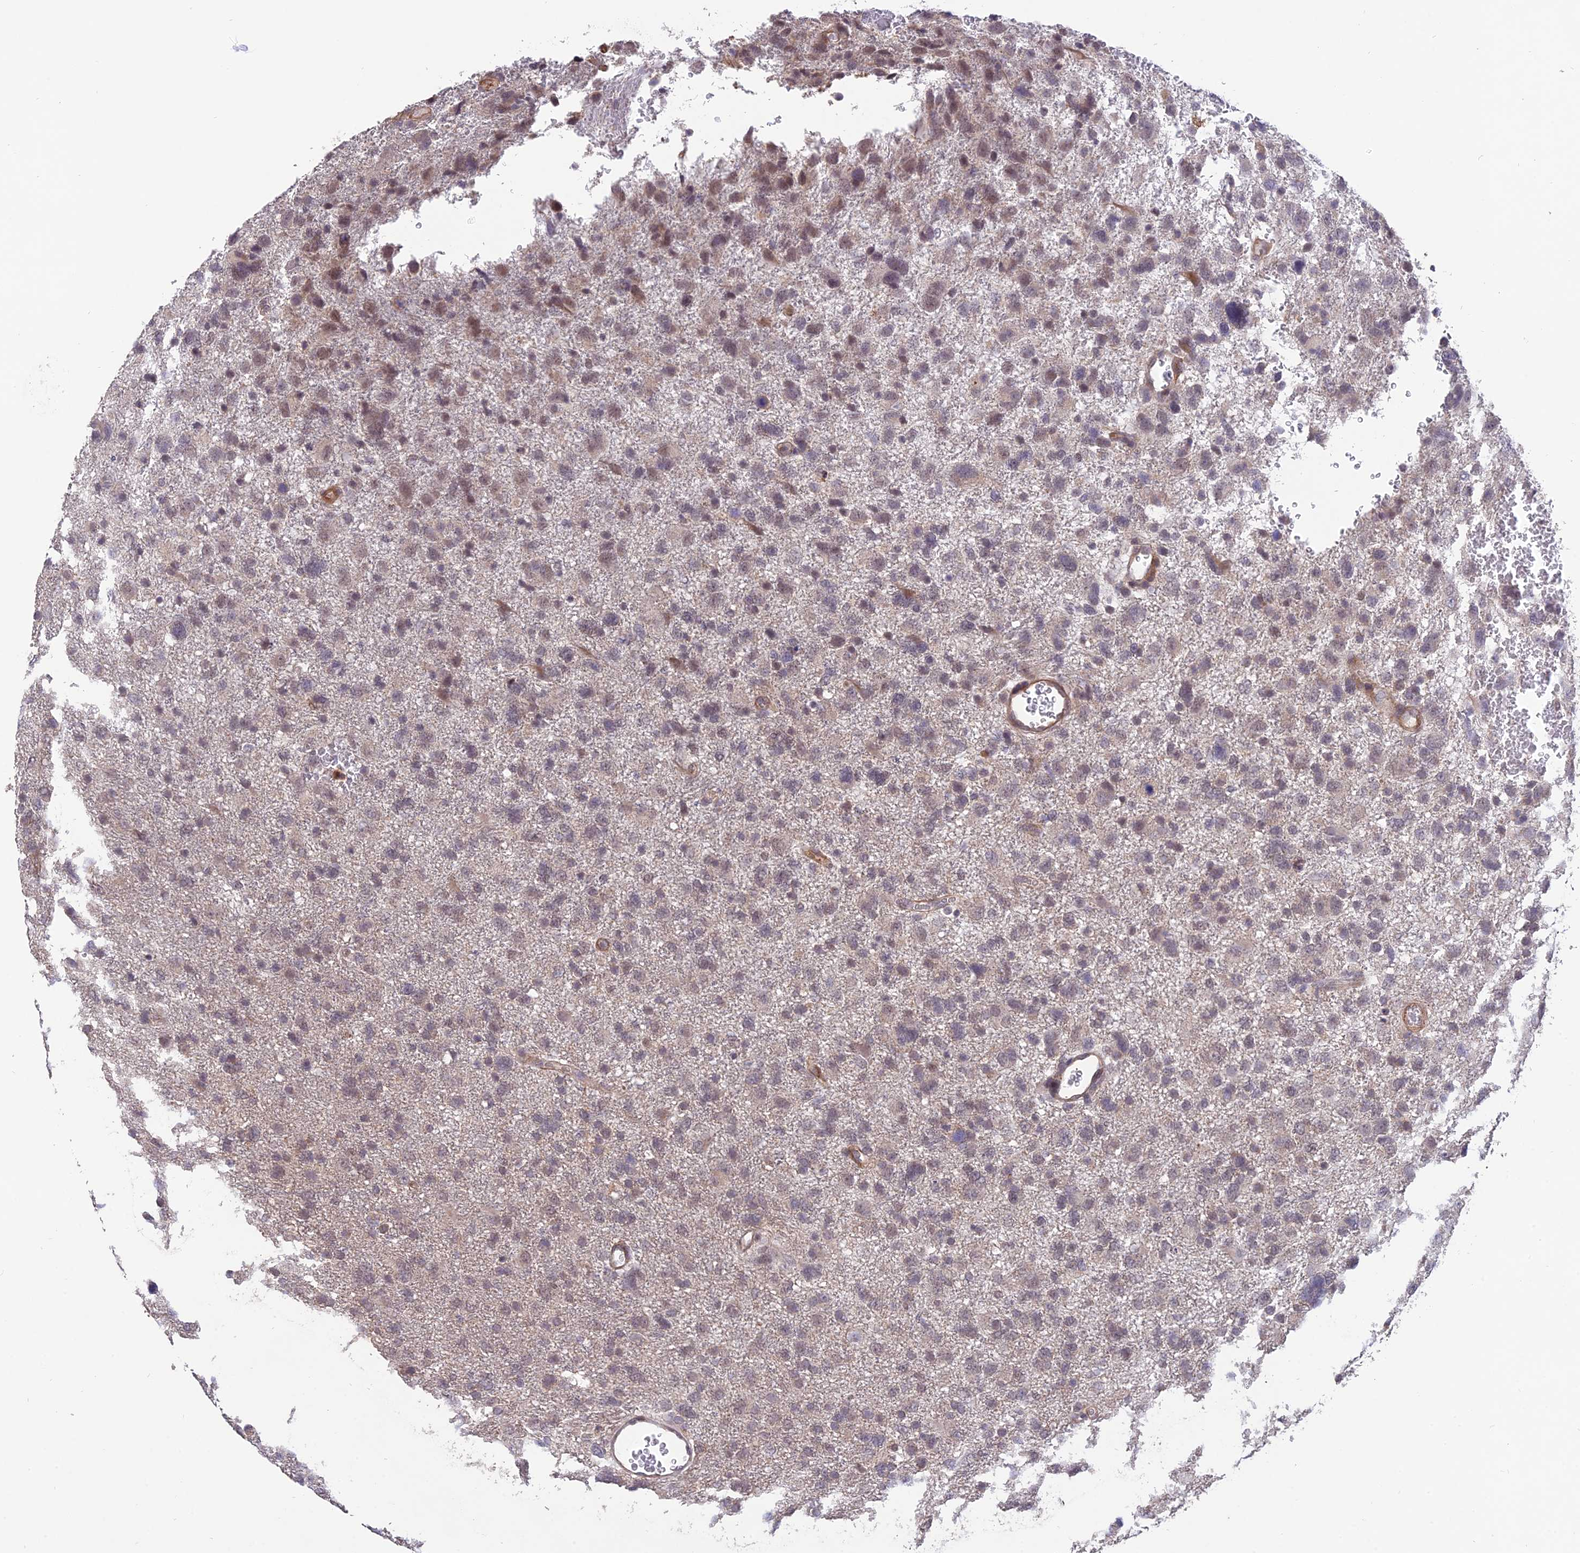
{"staining": {"intensity": "weak", "quantity": "<25%", "location": "nuclear"}, "tissue": "glioma", "cell_type": "Tumor cells", "image_type": "cancer", "snomed": [{"axis": "morphology", "description": "Glioma, malignant, High grade"}, {"axis": "topography", "description": "Brain"}], "caption": "High-grade glioma (malignant) was stained to show a protein in brown. There is no significant staining in tumor cells.", "gene": "PAGR1", "patient": {"sex": "male", "age": 61}}